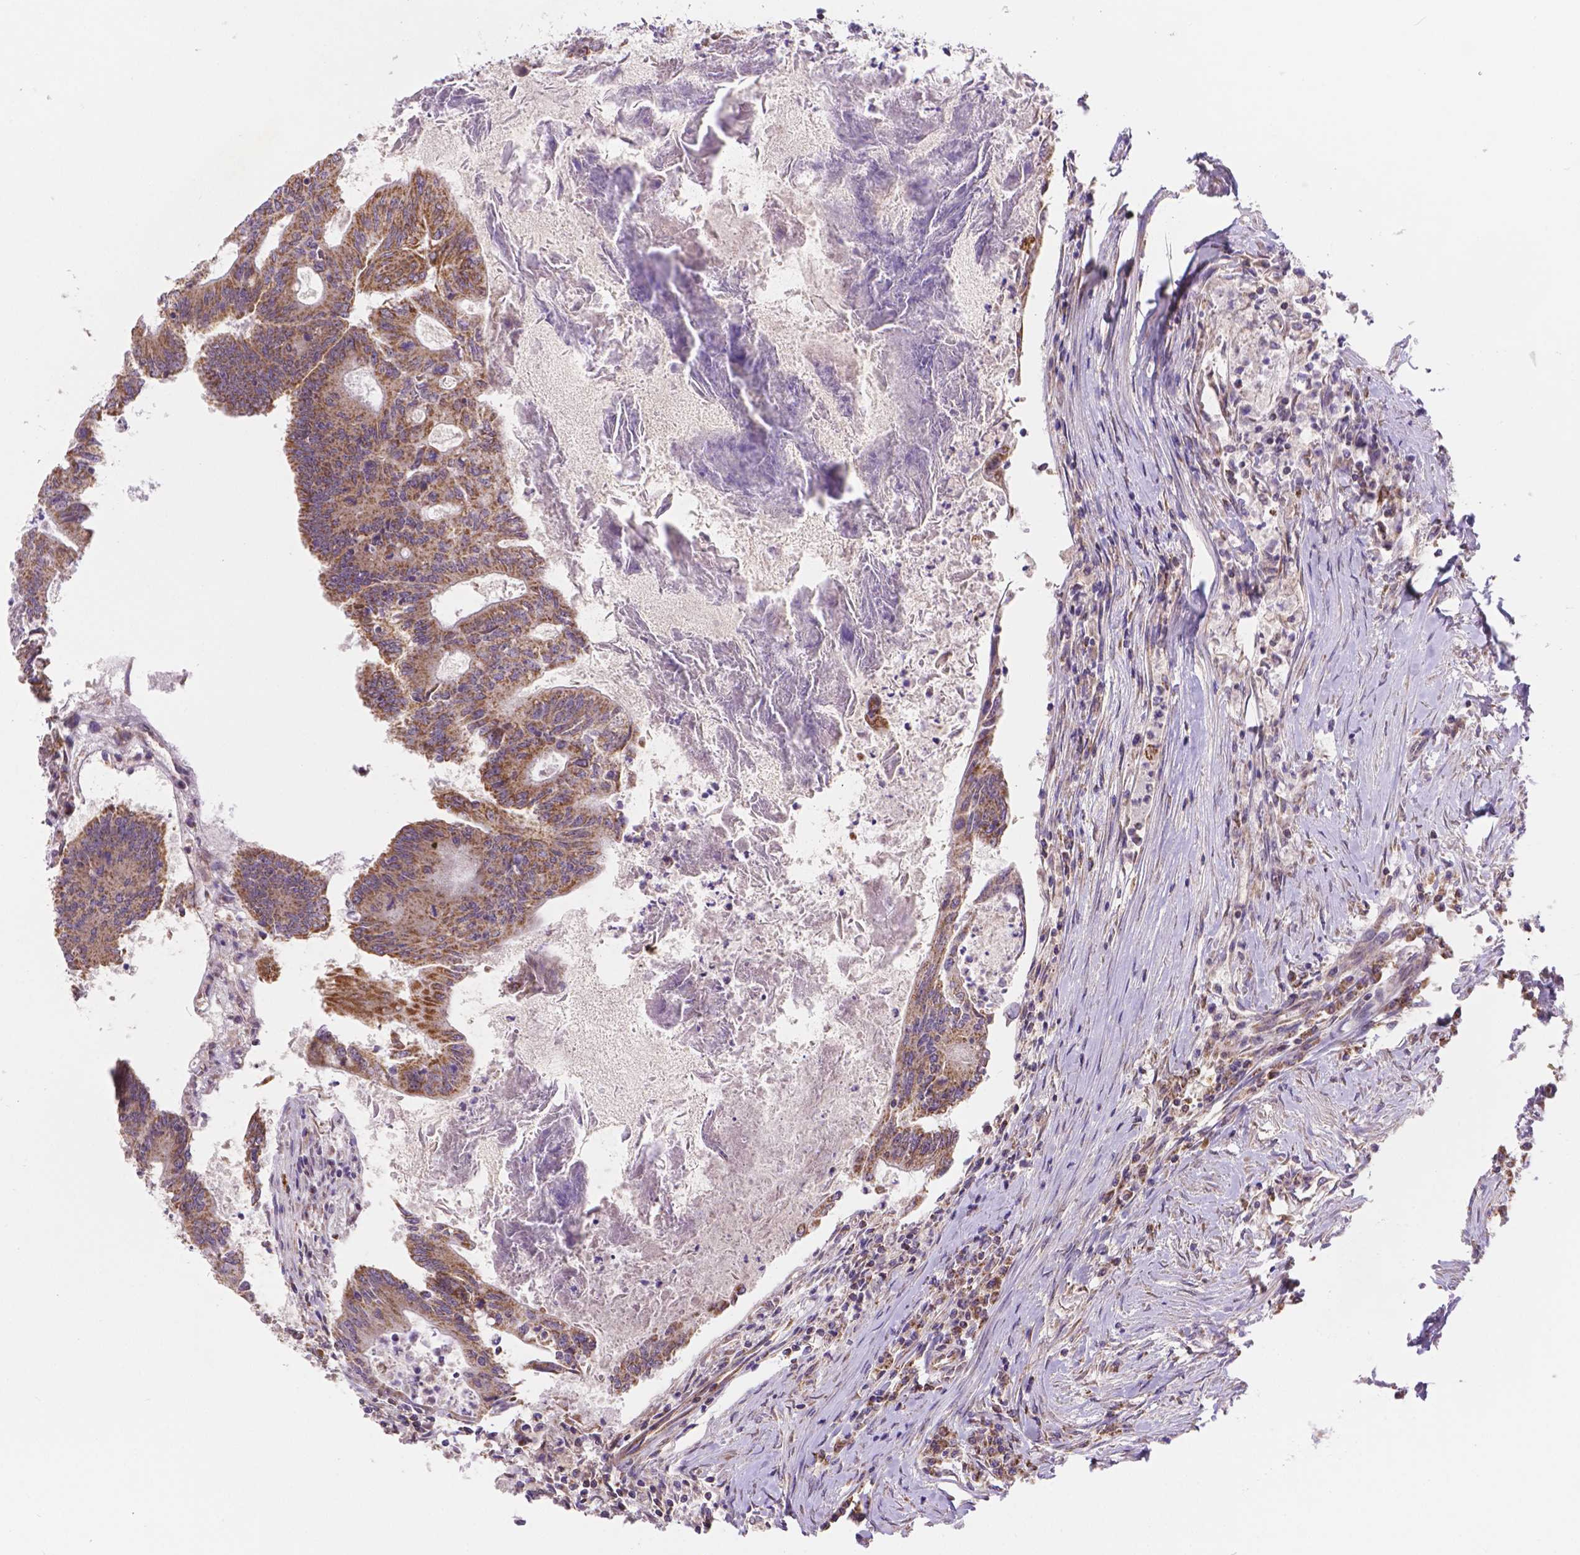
{"staining": {"intensity": "moderate", "quantity": ">75%", "location": "cytoplasmic/membranous"}, "tissue": "colorectal cancer", "cell_type": "Tumor cells", "image_type": "cancer", "snomed": [{"axis": "morphology", "description": "Adenocarcinoma, NOS"}, {"axis": "topography", "description": "Colon"}], "caption": "Immunohistochemistry histopathology image of human colorectal cancer (adenocarcinoma) stained for a protein (brown), which demonstrates medium levels of moderate cytoplasmic/membranous positivity in approximately >75% of tumor cells.", "gene": "CYYR1", "patient": {"sex": "female", "age": 70}}